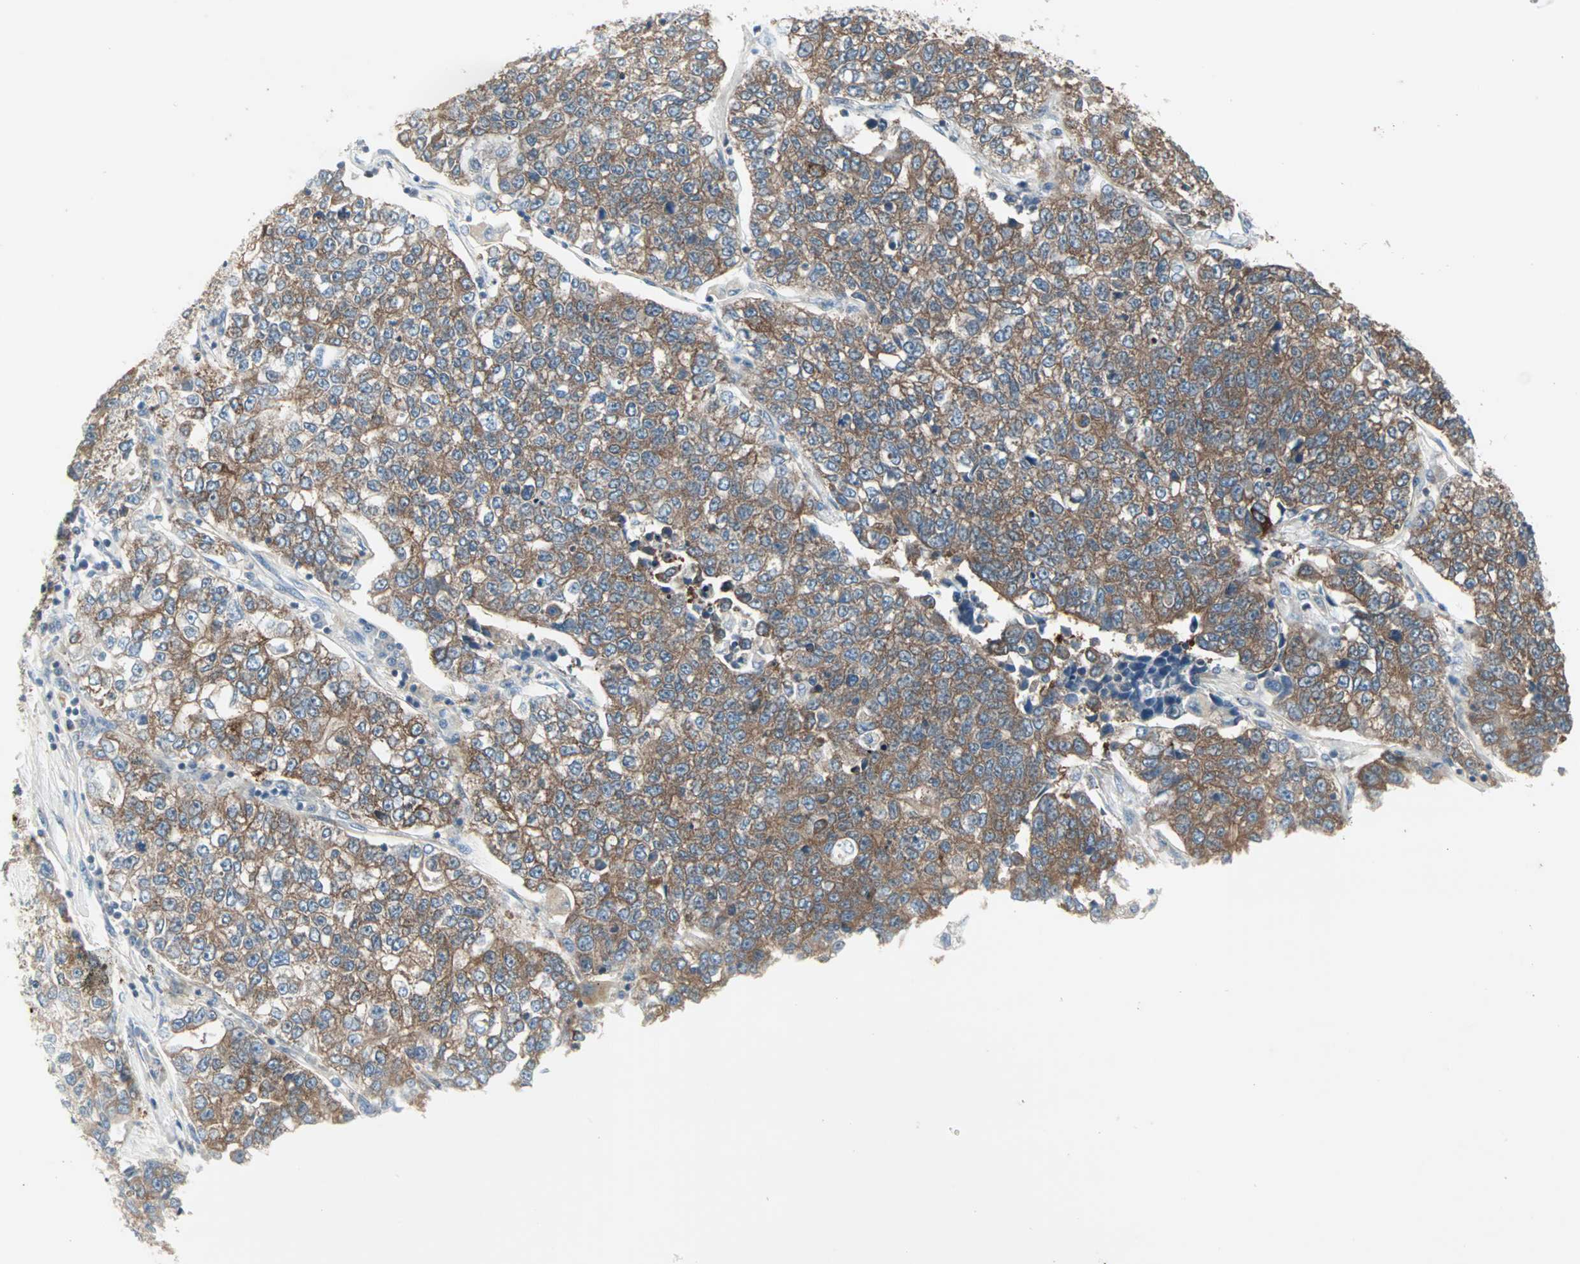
{"staining": {"intensity": "strong", "quantity": ">75%", "location": "cytoplasmic/membranous"}, "tissue": "lung cancer", "cell_type": "Tumor cells", "image_type": "cancer", "snomed": [{"axis": "morphology", "description": "Adenocarcinoma, NOS"}, {"axis": "topography", "description": "Lung"}], "caption": "Adenocarcinoma (lung) tissue reveals strong cytoplasmic/membranous staining in about >75% of tumor cells", "gene": "ZFP36", "patient": {"sex": "male", "age": 49}}